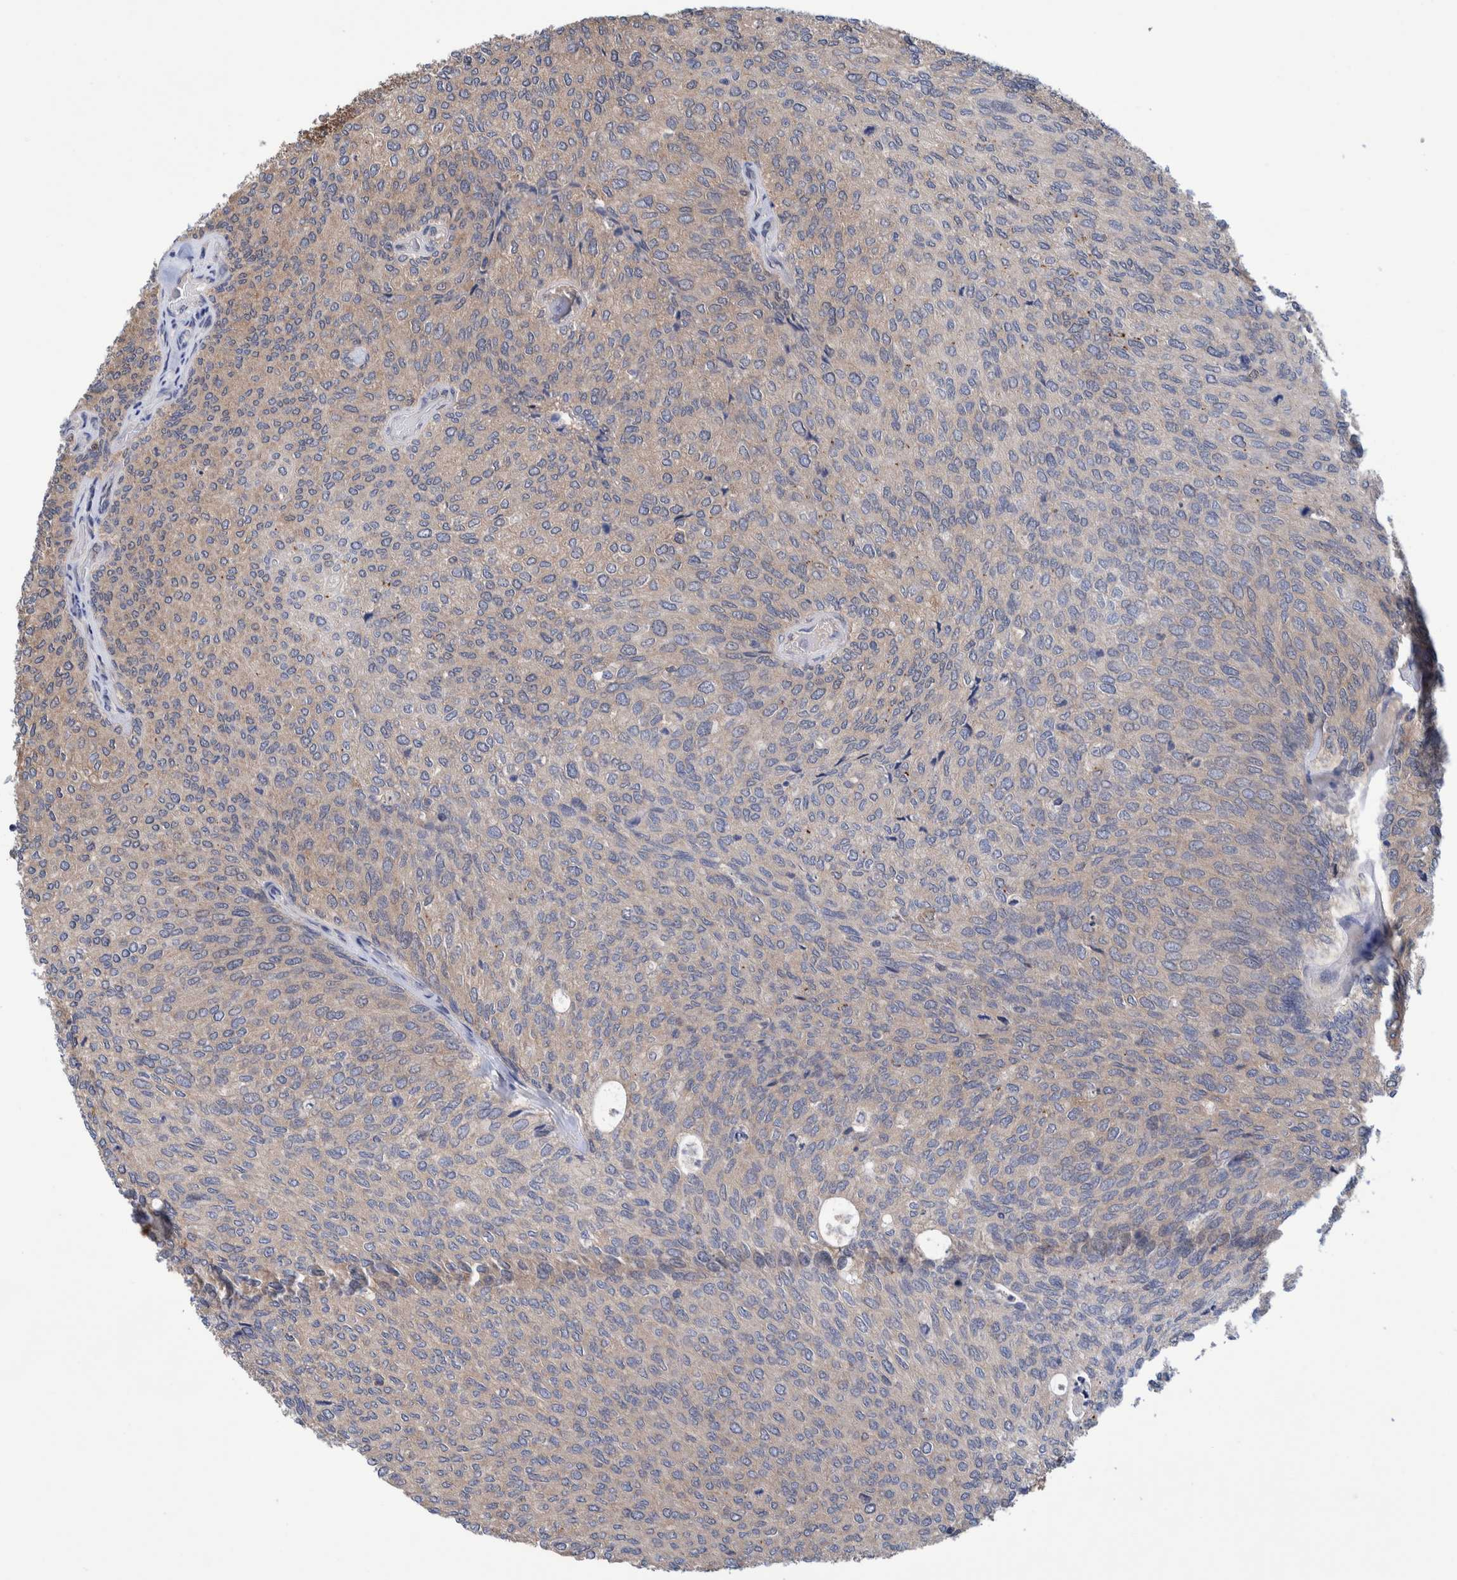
{"staining": {"intensity": "weak", "quantity": "<25%", "location": "cytoplasmic/membranous"}, "tissue": "urothelial cancer", "cell_type": "Tumor cells", "image_type": "cancer", "snomed": [{"axis": "morphology", "description": "Urothelial carcinoma, Low grade"}, {"axis": "topography", "description": "Urinary bladder"}], "caption": "Human urothelial carcinoma (low-grade) stained for a protein using immunohistochemistry (IHC) reveals no staining in tumor cells.", "gene": "PFAS", "patient": {"sex": "female", "age": 79}}